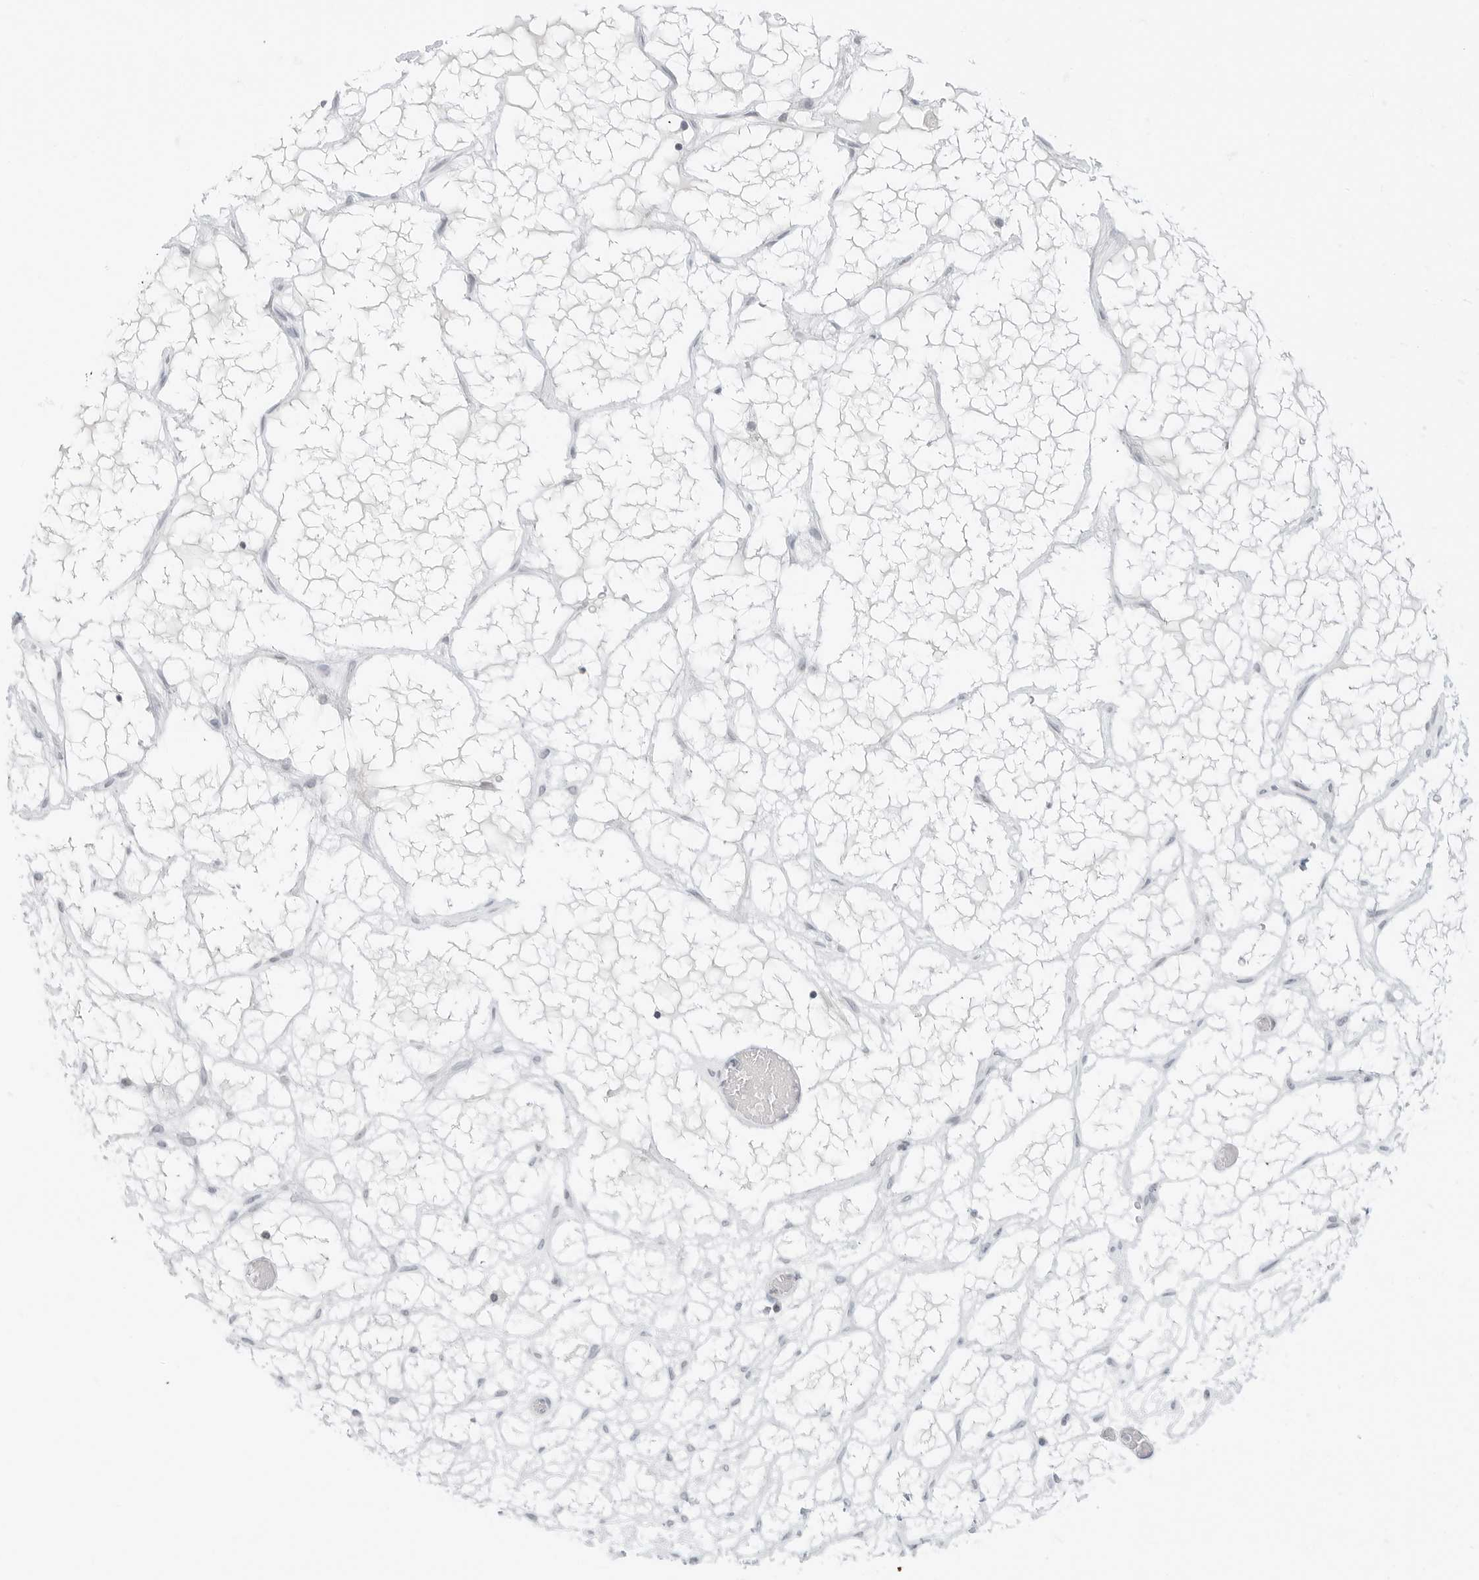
{"staining": {"intensity": "weak", "quantity": "<25%", "location": "cytoplasmic/membranous"}, "tissue": "ovarian cancer", "cell_type": "Tumor cells", "image_type": "cancer", "snomed": [{"axis": "morphology", "description": "Cystadenocarcinoma, serous, NOS"}, {"axis": "topography", "description": "Ovary"}], "caption": "Ovarian cancer (serous cystadenocarcinoma) was stained to show a protein in brown. There is no significant expression in tumor cells.", "gene": "CCSAP", "patient": {"sex": "female", "age": 56}}